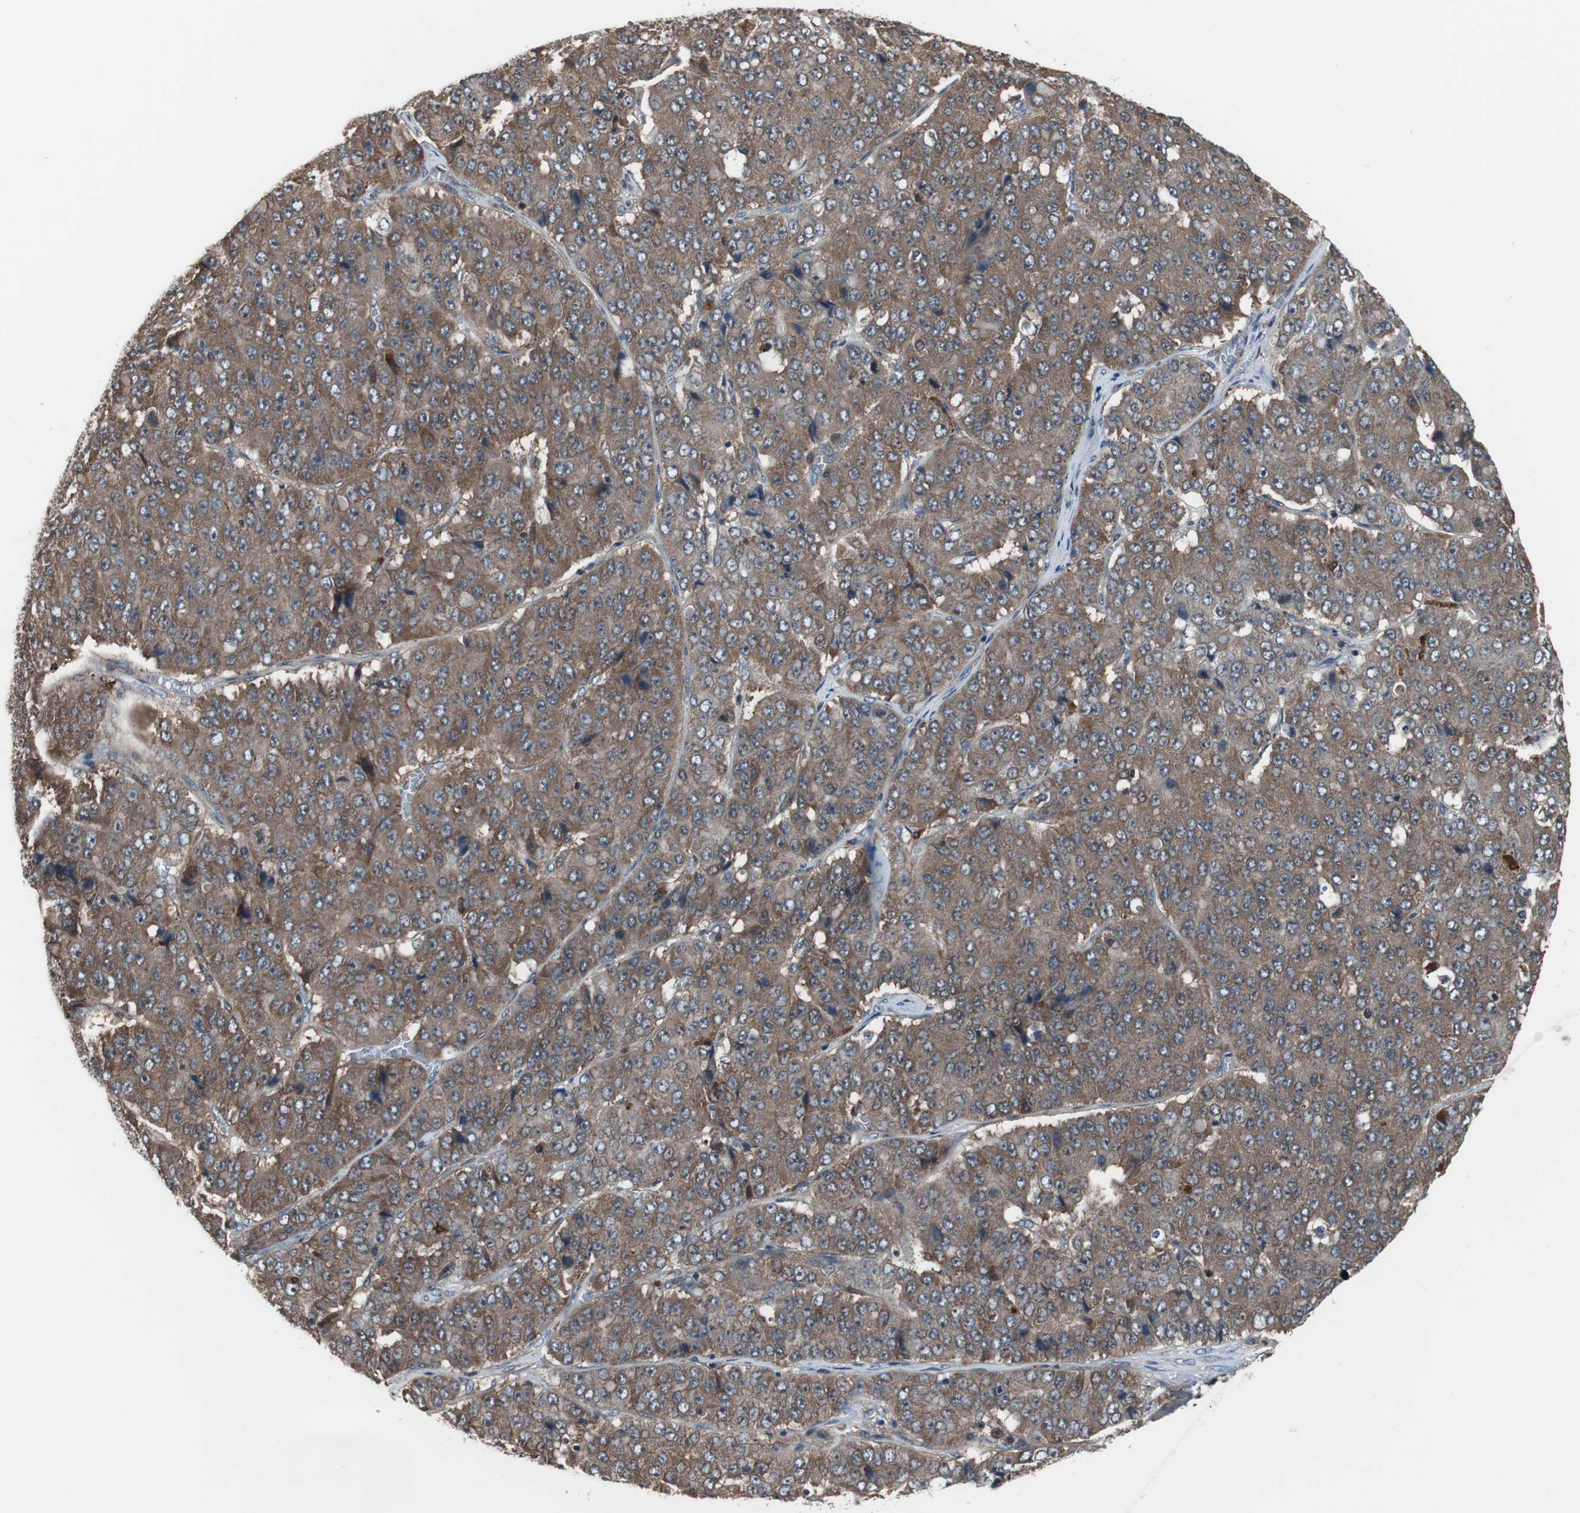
{"staining": {"intensity": "moderate", "quantity": ">75%", "location": "cytoplasmic/membranous"}, "tissue": "pancreatic cancer", "cell_type": "Tumor cells", "image_type": "cancer", "snomed": [{"axis": "morphology", "description": "Adenocarcinoma, NOS"}, {"axis": "topography", "description": "Pancreas"}], "caption": "Moderate cytoplasmic/membranous positivity is appreciated in approximately >75% of tumor cells in adenocarcinoma (pancreatic).", "gene": "PAK1", "patient": {"sex": "male", "age": 50}}